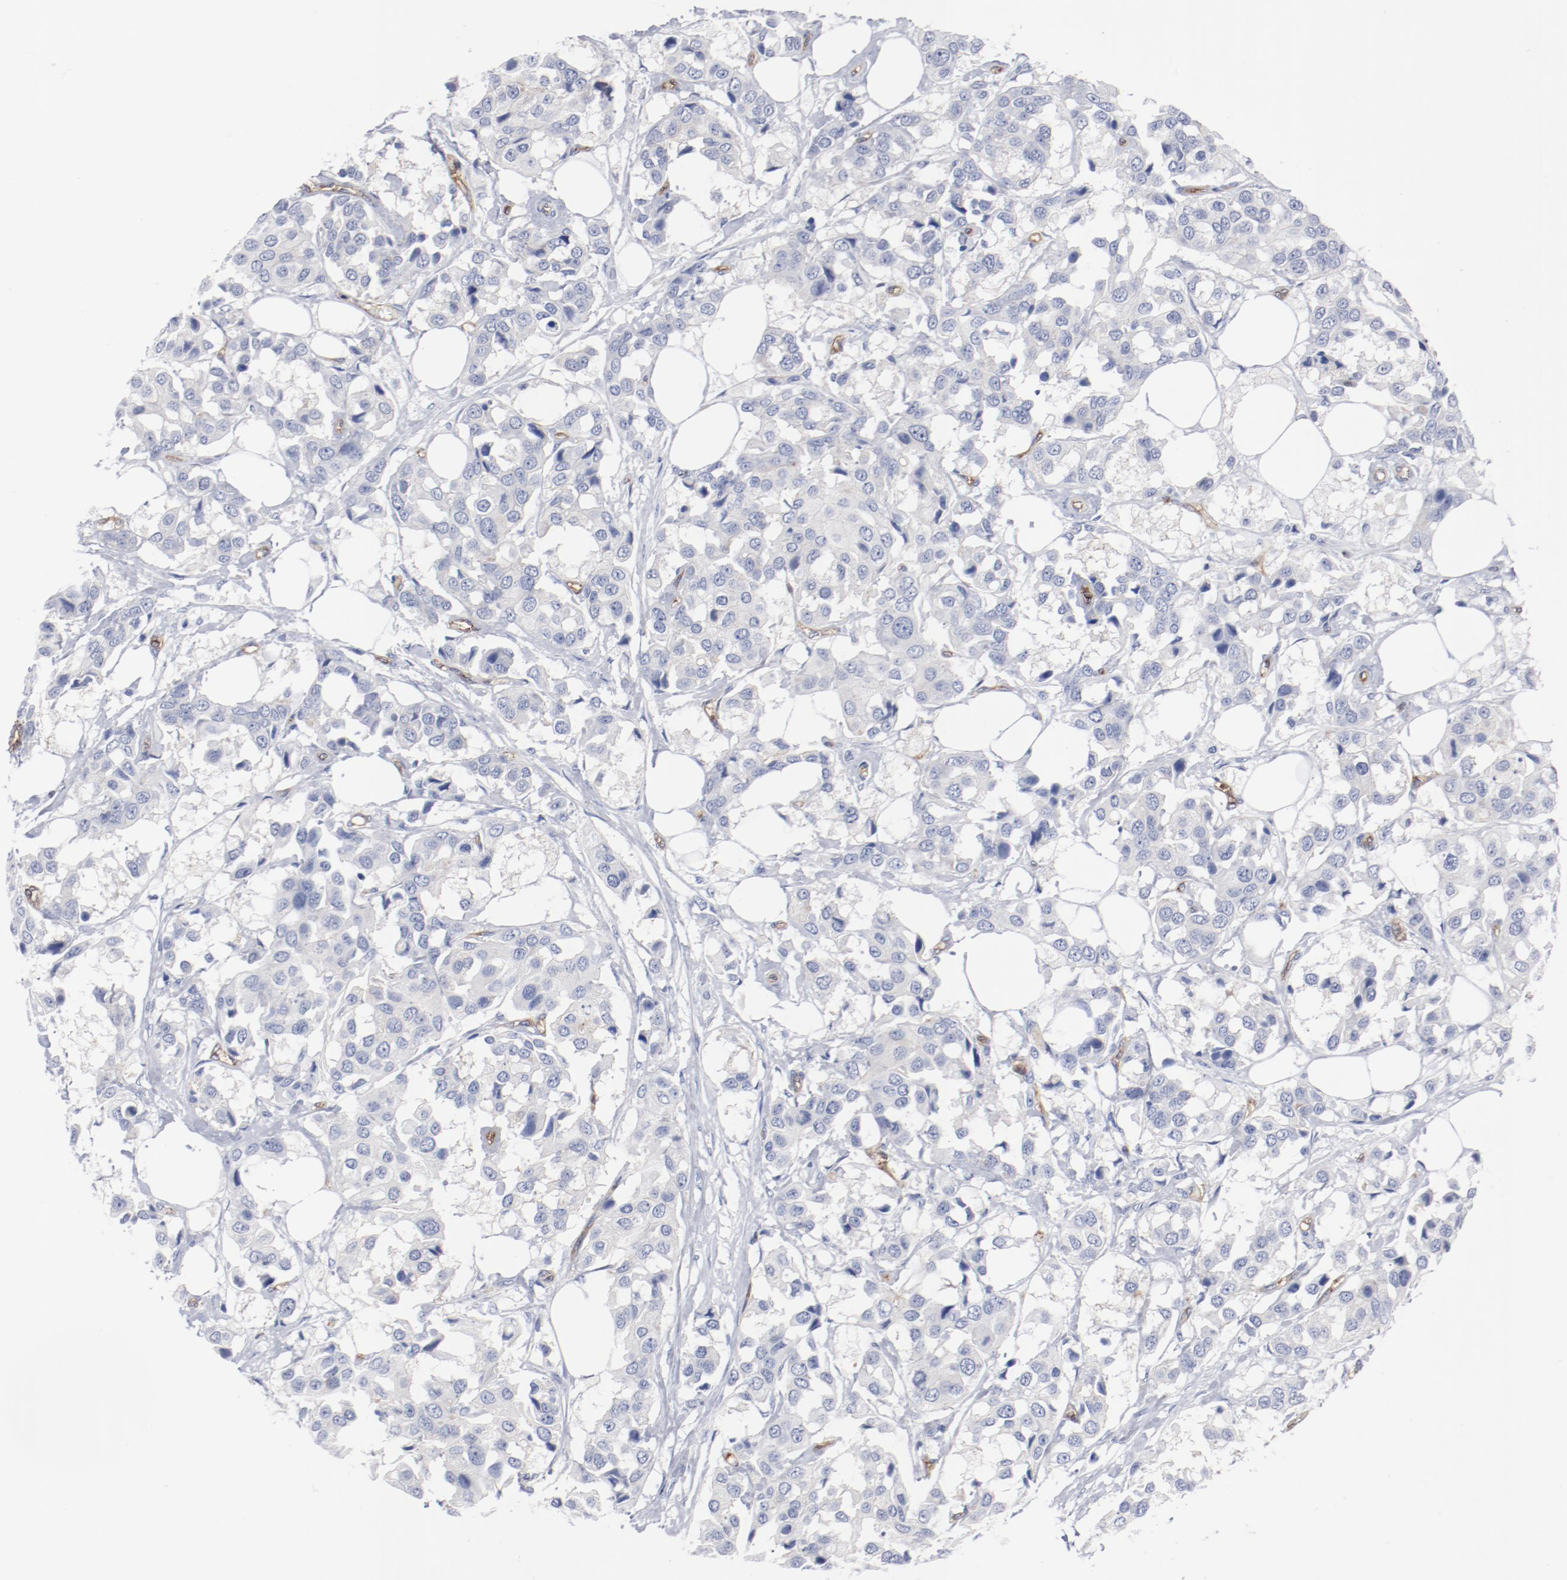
{"staining": {"intensity": "negative", "quantity": "none", "location": "none"}, "tissue": "breast cancer", "cell_type": "Tumor cells", "image_type": "cancer", "snomed": [{"axis": "morphology", "description": "Duct carcinoma"}, {"axis": "topography", "description": "Breast"}], "caption": "Protein analysis of breast invasive ductal carcinoma reveals no significant expression in tumor cells.", "gene": "SHANK3", "patient": {"sex": "female", "age": 80}}